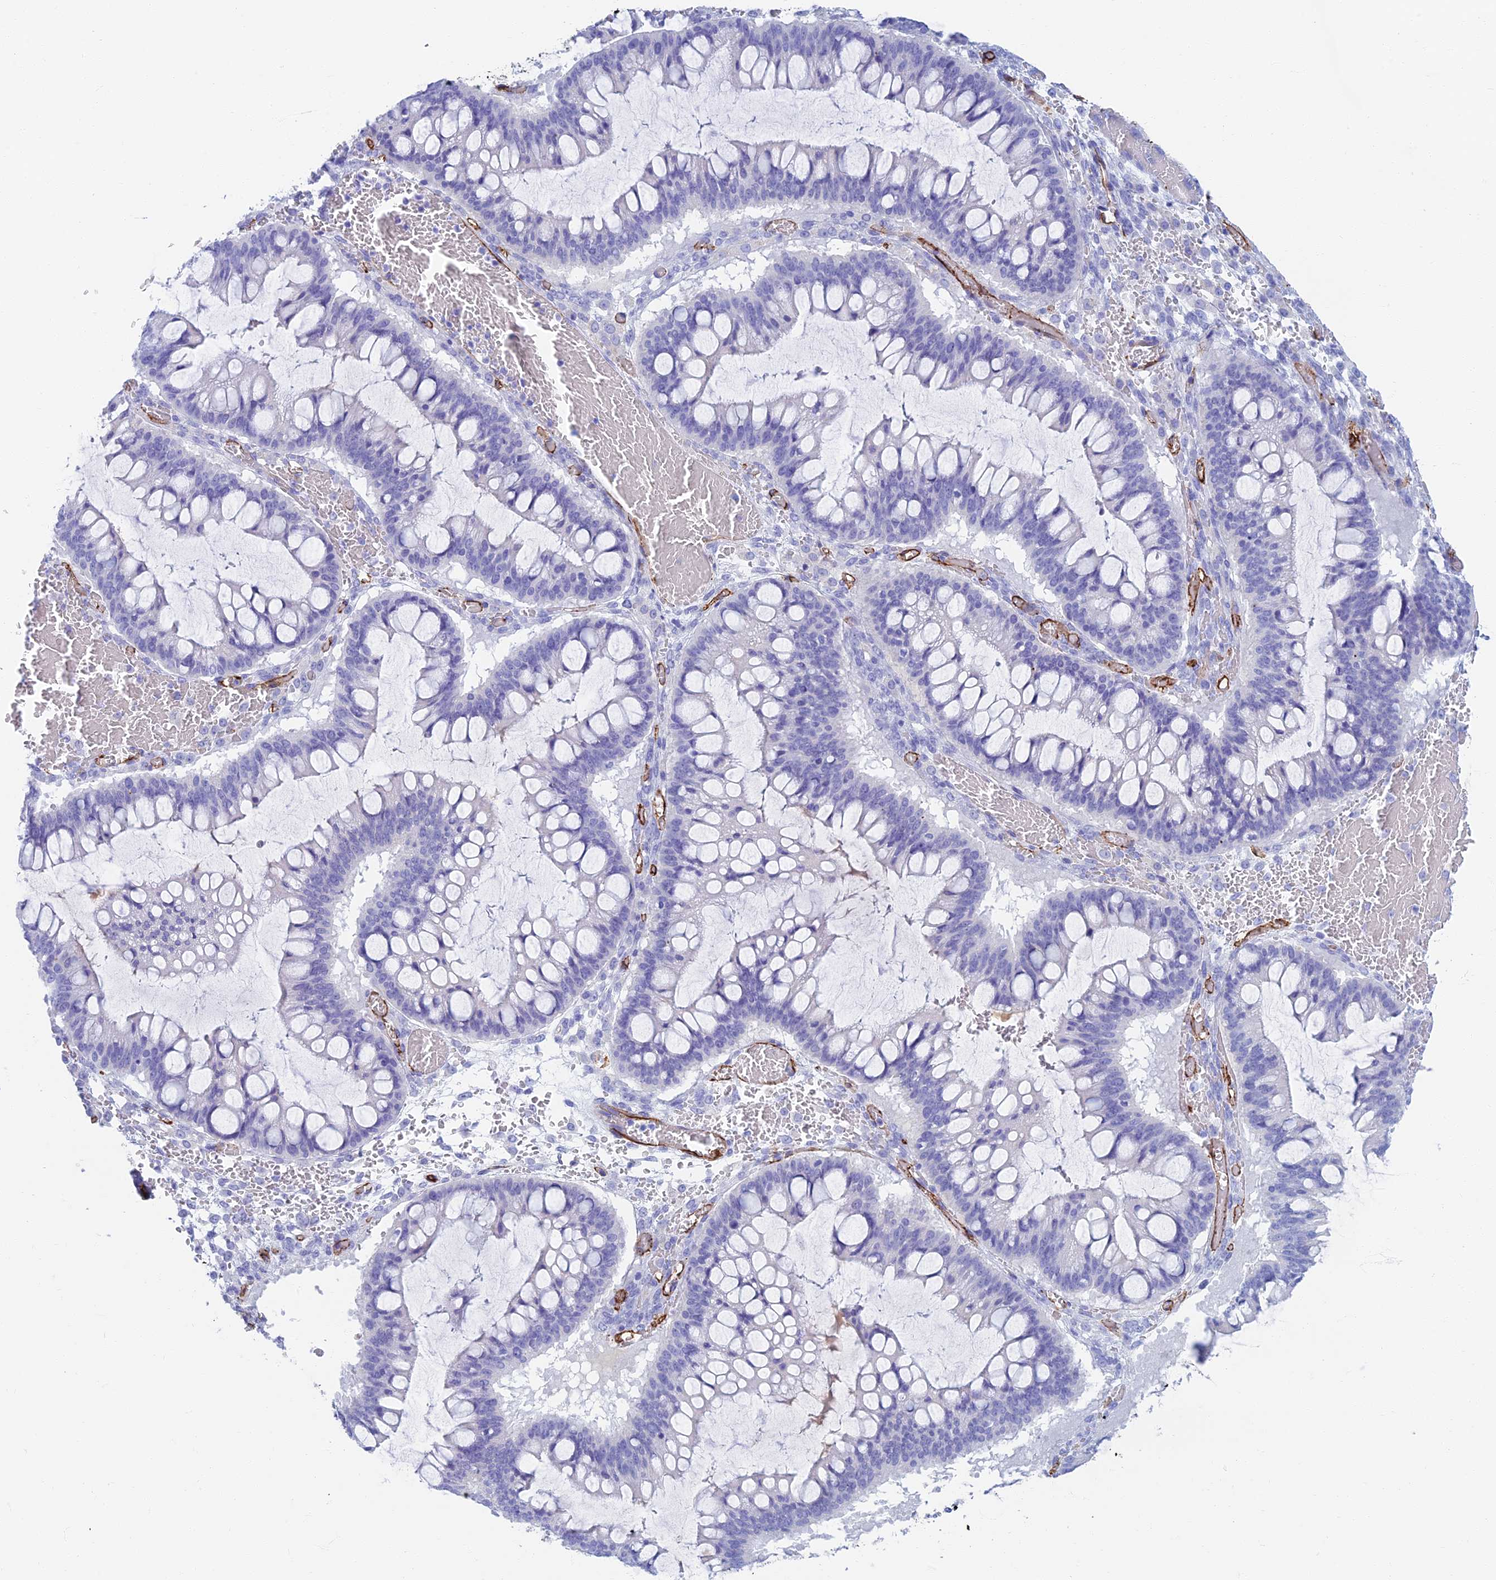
{"staining": {"intensity": "negative", "quantity": "none", "location": "none"}, "tissue": "ovarian cancer", "cell_type": "Tumor cells", "image_type": "cancer", "snomed": [{"axis": "morphology", "description": "Cystadenocarcinoma, mucinous, NOS"}, {"axis": "topography", "description": "Ovary"}], "caption": "This is an IHC image of ovarian cancer. There is no staining in tumor cells.", "gene": "ETFRF1", "patient": {"sex": "female", "age": 73}}